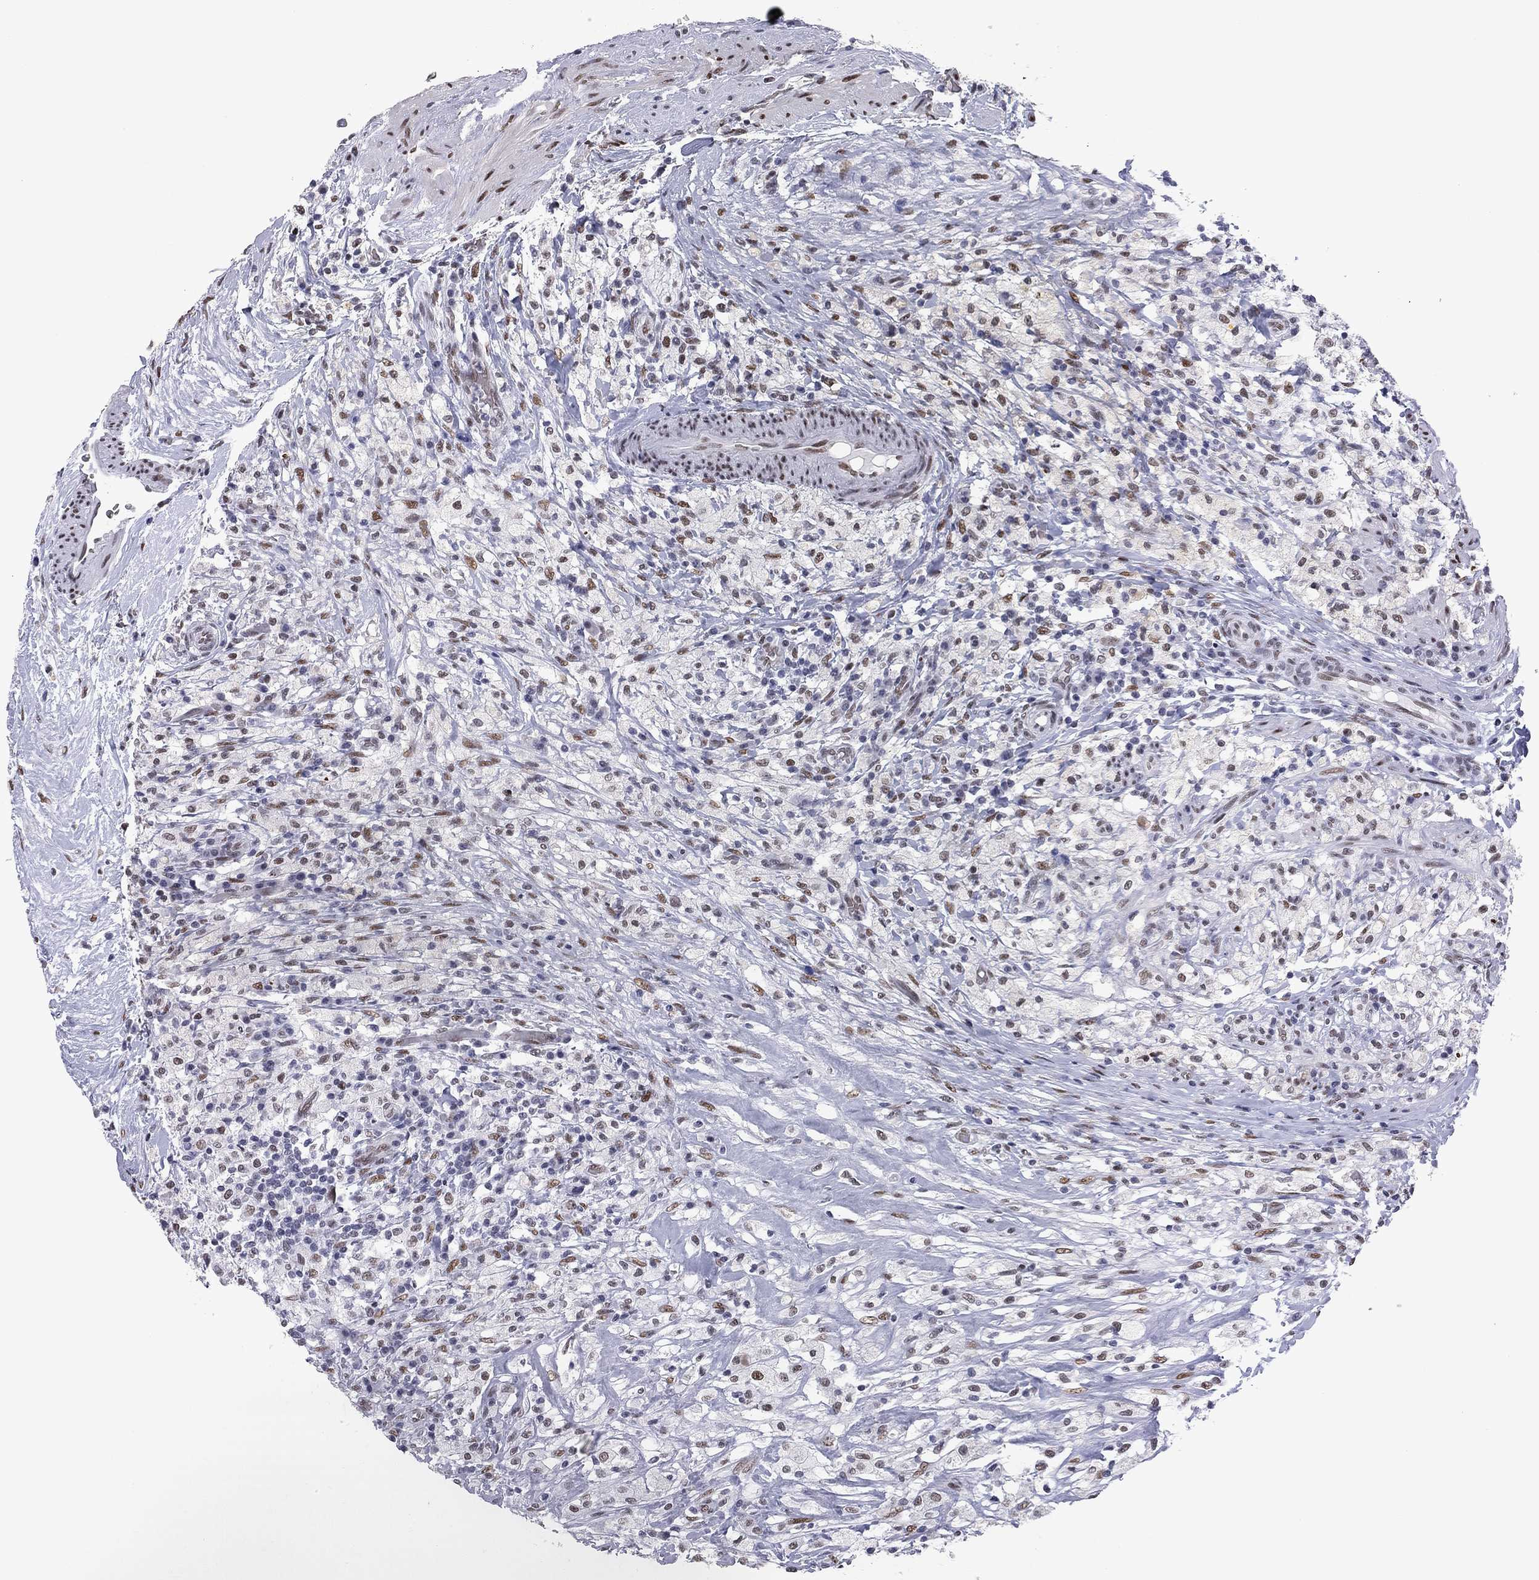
{"staining": {"intensity": "moderate", "quantity": "25%-75%", "location": "nuclear"}, "tissue": "testis cancer", "cell_type": "Tumor cells", "image_type": "cancer", "snomed": [{"axis": "morphology", "description": "Necrosis, NOS"}, {"axis": "morphology", "description": "Carcinoma, Embryonal, NOS"}, {"axis": "topography", "description": "Testis"}], "caption": "Approximately 25%-75% of tumor cells in testis cancer demonstrate moderate nuclear protein expression as visualized by brown immunohistochemical staining.", "gene": "ZBTB47", "patient": {"sex": "male", "age": 19}}